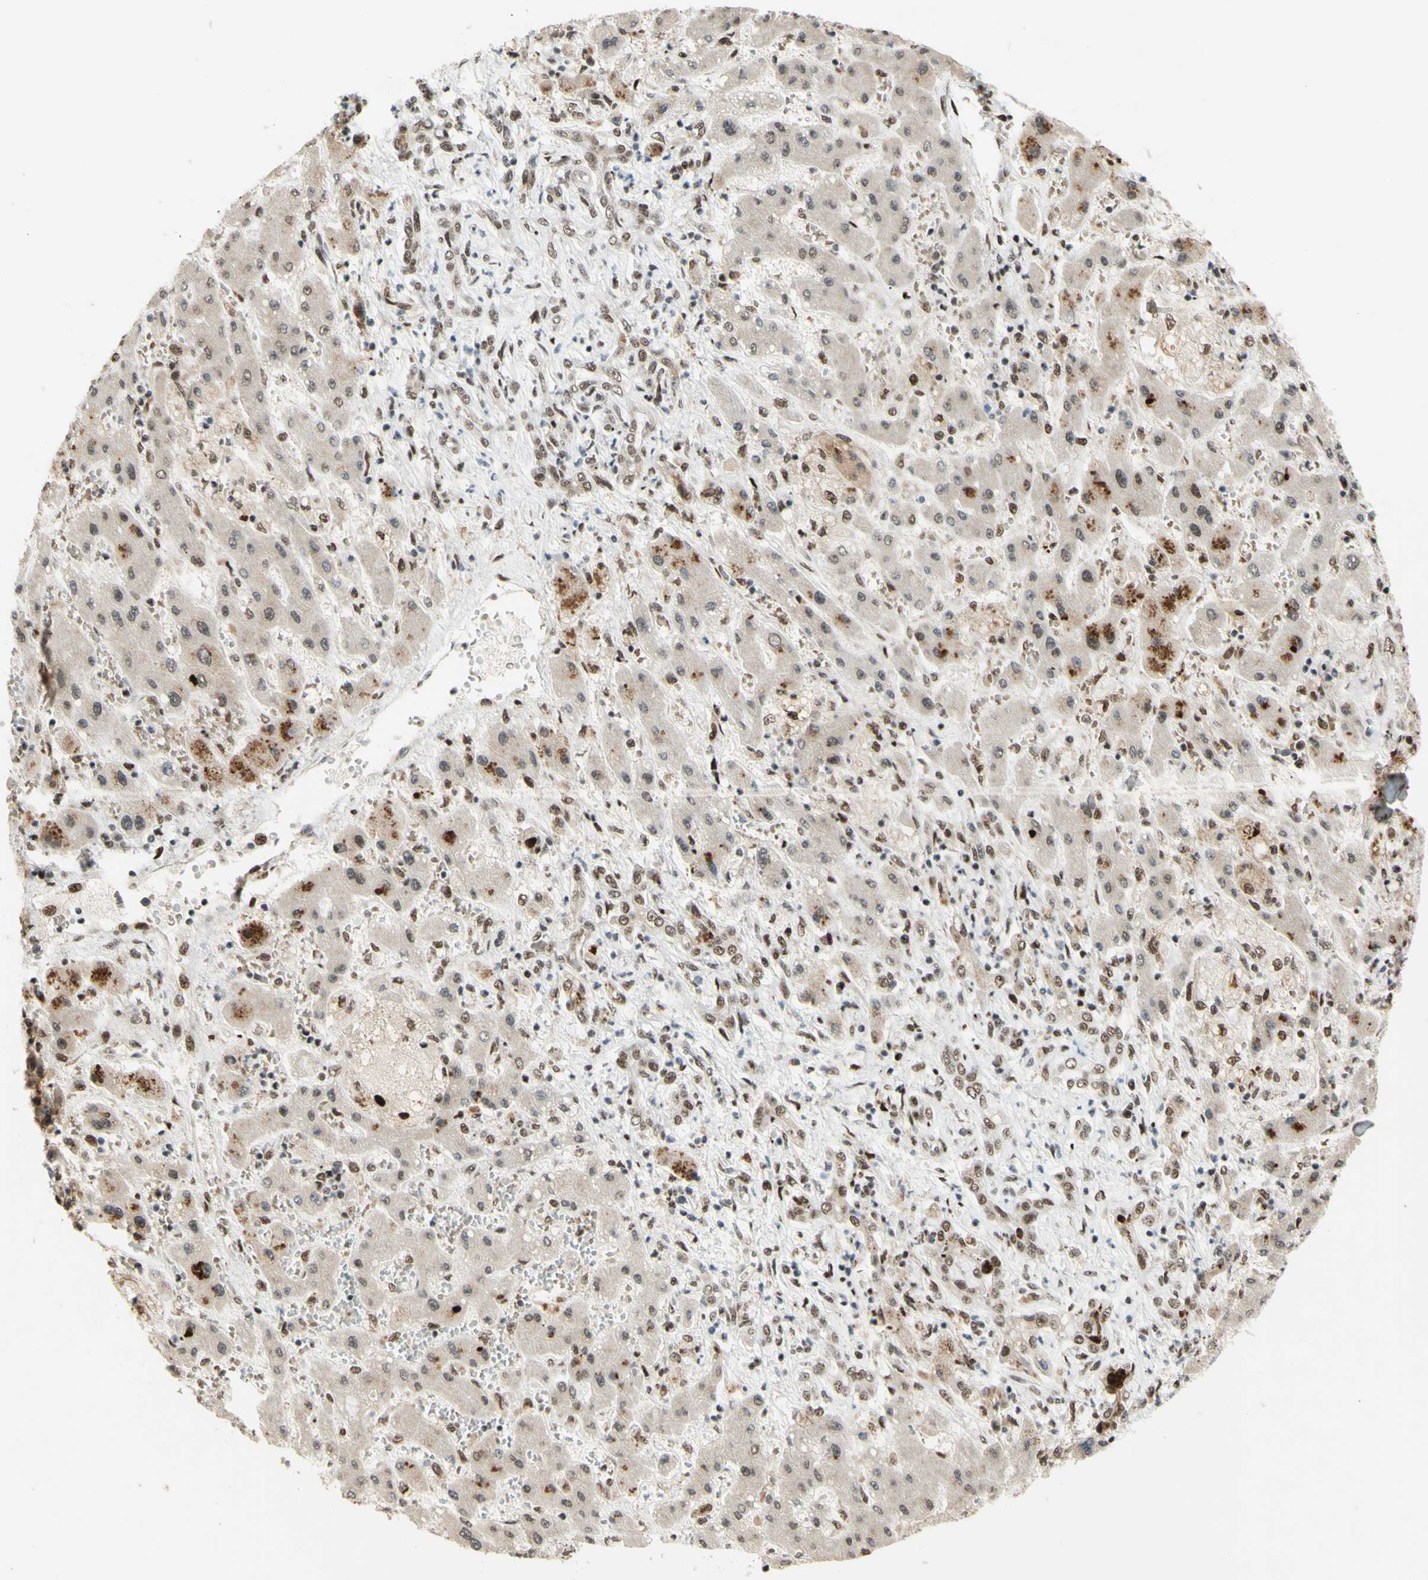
{"staining": {"intensity": "moderate", "quantity": "<25%", "location": "cytoplasmic/membranous,nuclear"}, "tissue": "liver cancer", "cell_type": "Tumor cells", "image_type": "cancer", "snomed": [{"axis": "morphology", "description": "Cholangiocarcinoma"}, {"axis": "topography", "description": "Liver"}], "caption": "This is a micrograph of IHC staining of cholangiocarcinoma (liver), which shows moderate positivity in the cytoplasmic/membranous and nuclear of tumor cells.", "gene": "DHX9", "patient": {"sex": "male", "age": 50}}